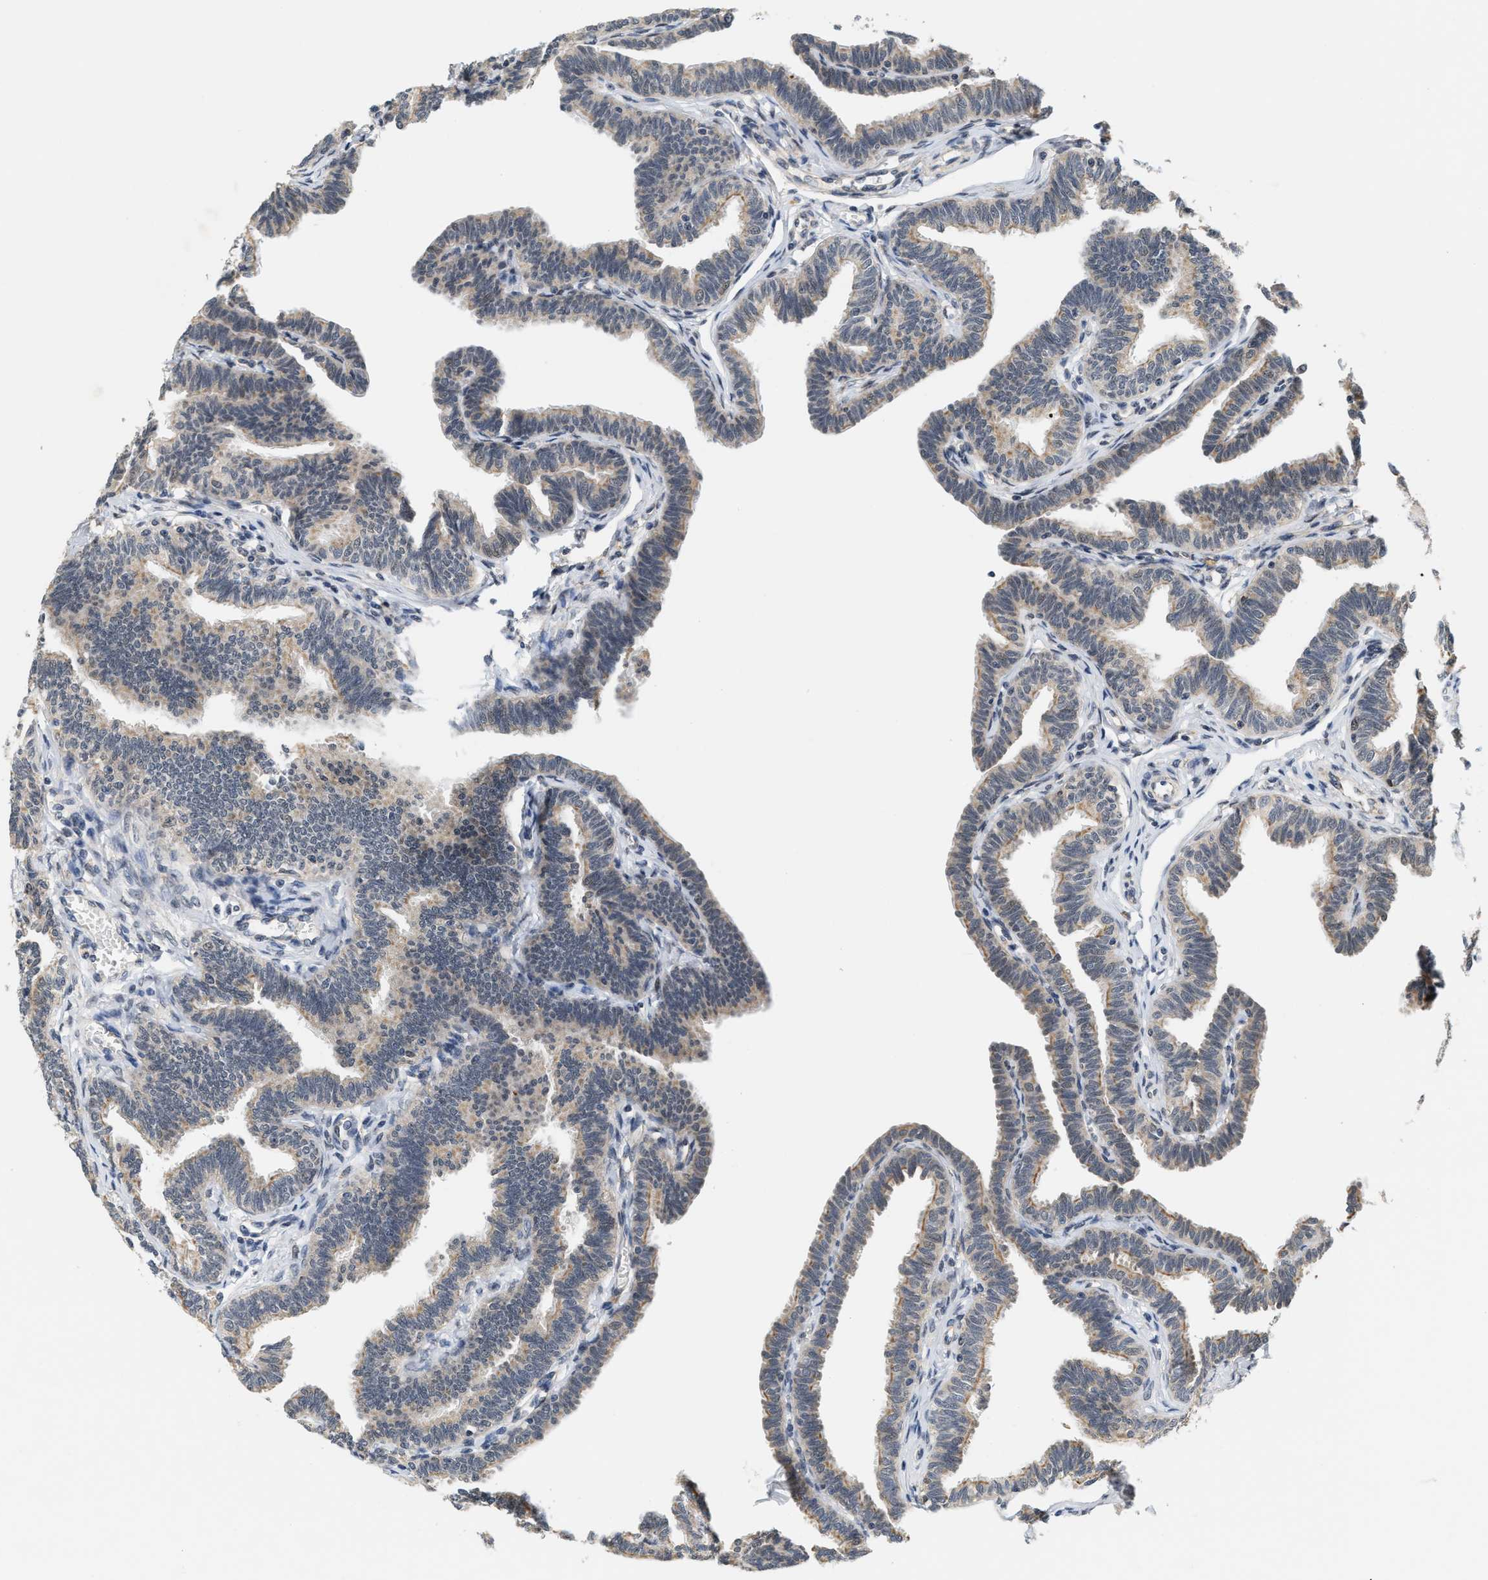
{"staining": {"intensity": "weak", "quantity": ">75%", "location": "cytoplasmic/membranous"}, "tissue": "fallopian tube", "cell_type": "Glandular cells", "image_type": "normal", "snomed": [{"axis": "morphology", "description": "Normal tissue, NOS"}, {"axis": "topography", "description": "Fallopian tube"}, {"axis": "topography", "description": "Ovary"}], "caption": "A brown stain highlights weak cytoplasmic/membranous positivity of a protein in glandular cells of unremarkable fallopian tube. Ihc stains the protein of interest in brown and the nuclei are stained blue.", "gene": "GIGYF1", "patient": {"sex": "female", "age": 23}}